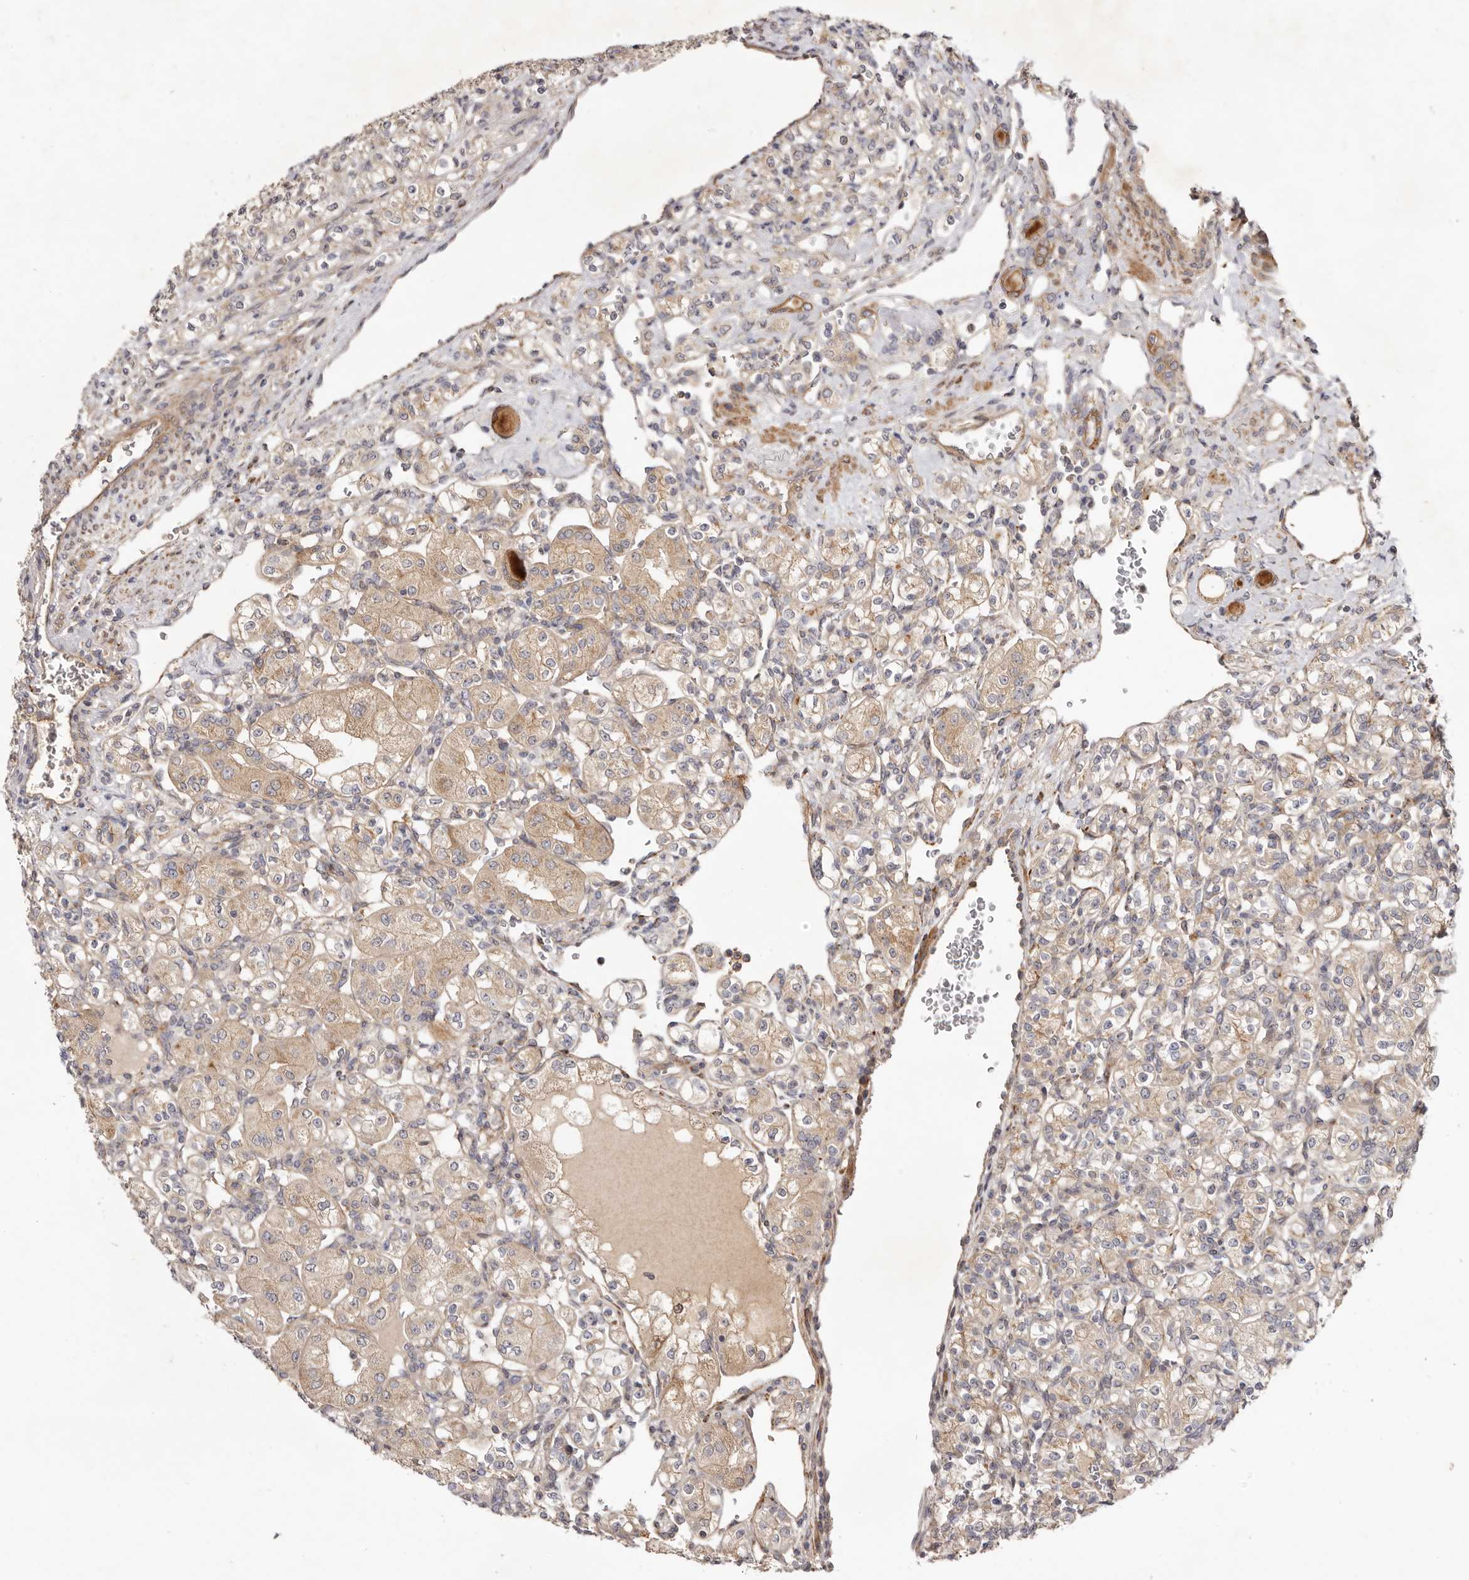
{"staining": {"intensity": "weak", "quantity": "25%-75%", "location": "cytoplasmic/membranous"}, "tissue": "renal cancer", "cell_type": "Tumor cells", "image_type": "cancer", "snomed": [{"axis": "morphology", "description": "Adenocarcinoma, NOS"}, {"axis": "topography", "description": "Kidney"}], "caption": "Protein positivity by IHC reveals weak cytoplasmic/membranous staining in approximately 25%-75% of tumor cells in renal cancer. (Brightfield microscopy of DAB IHC at high magnification).", "gene": "ADAMTS9", "patient": {"sex": "male", "age": 77}}